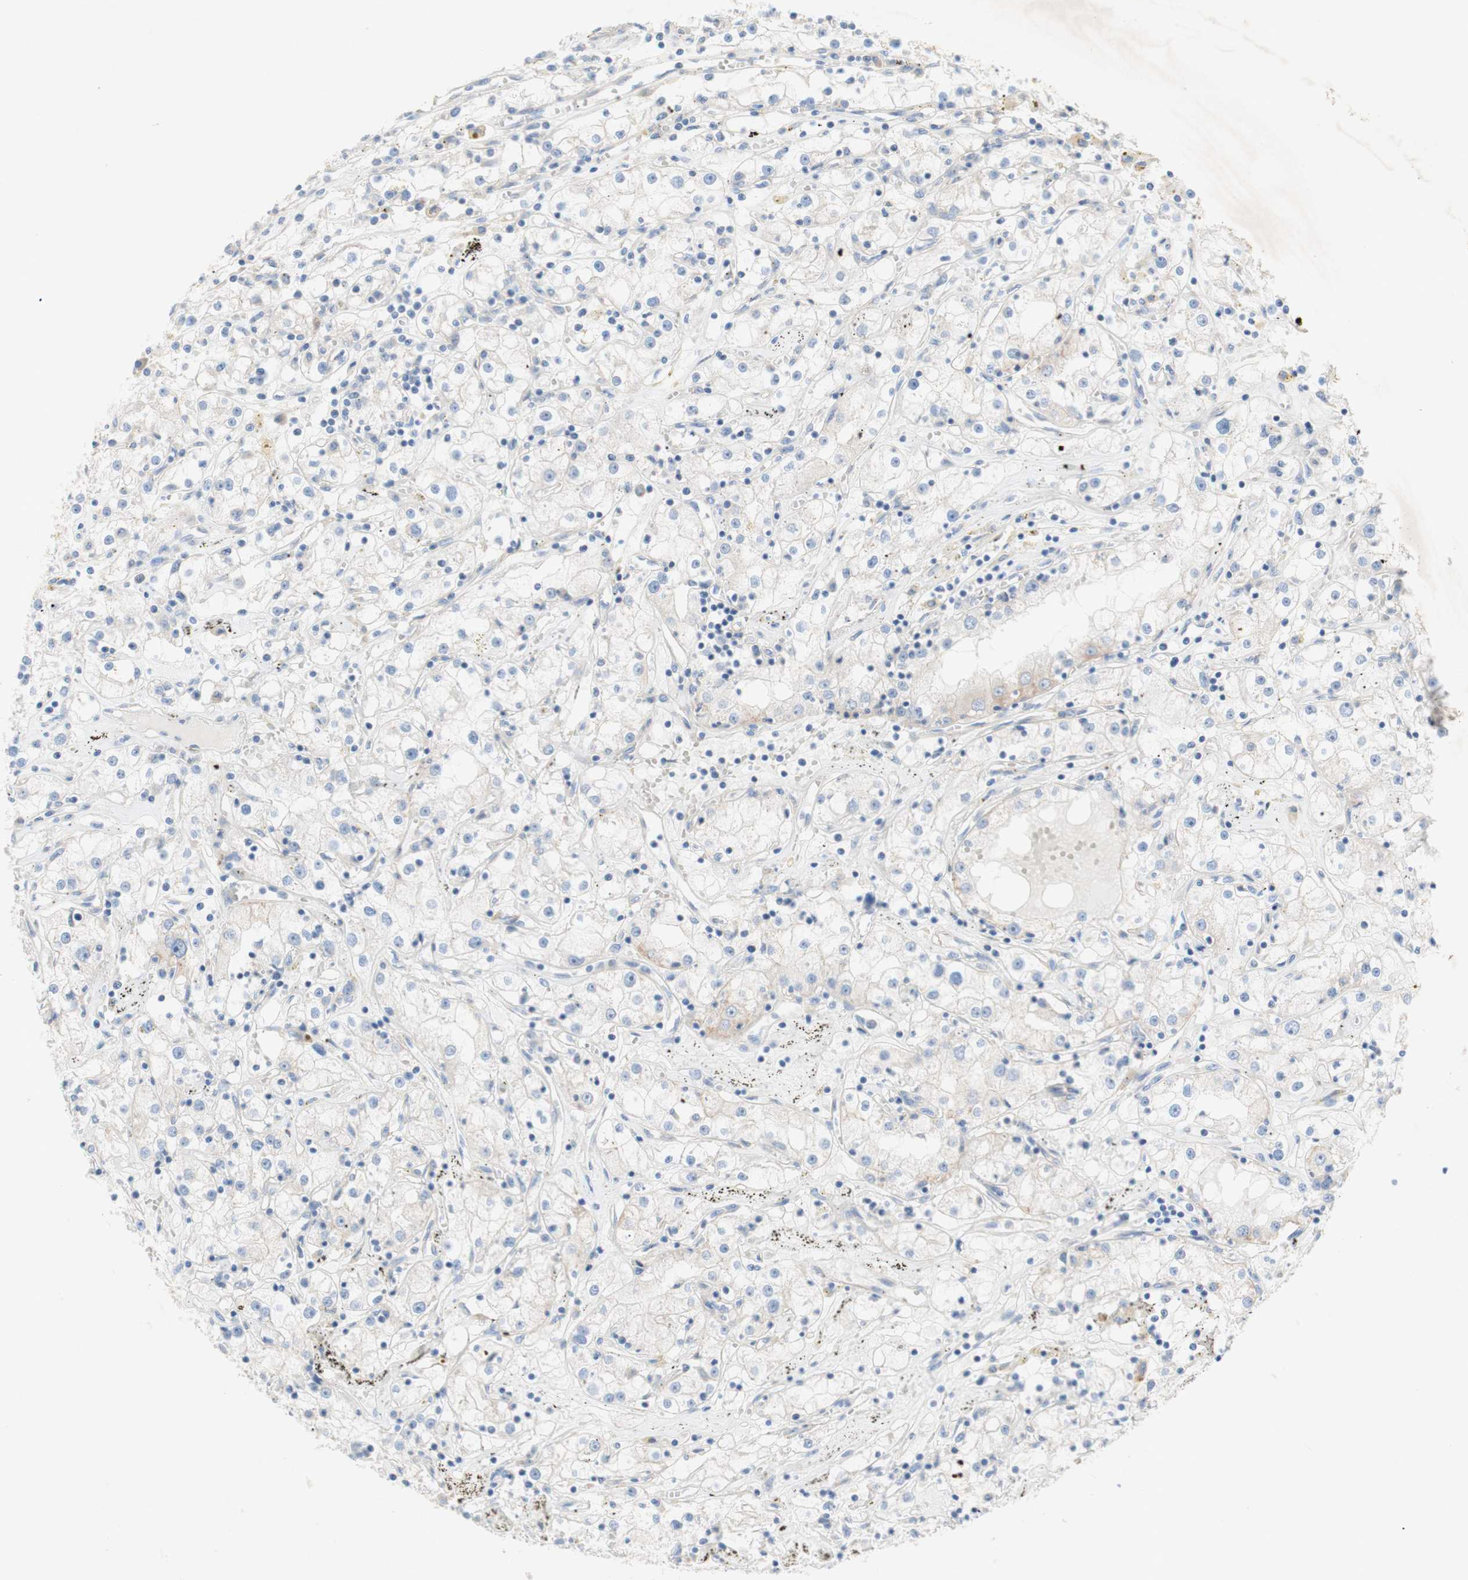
{"staining": {"intensity": "negative", "quantity": "none", "location": "none"}, "tissue": "renal cancer", "cell_type": "Tumor cells", "image_type": "cancer", "snomed": [{"axis": "morphology", "description": "Adenocarcinoma, NOS"}, {"axis": "topography", "description": "Kidney"}], "caption": "Tumor cells show no significant staining in renal cancer.", "gene": "TMIGD2", "patient": {"sex": "male", "age": 56}}